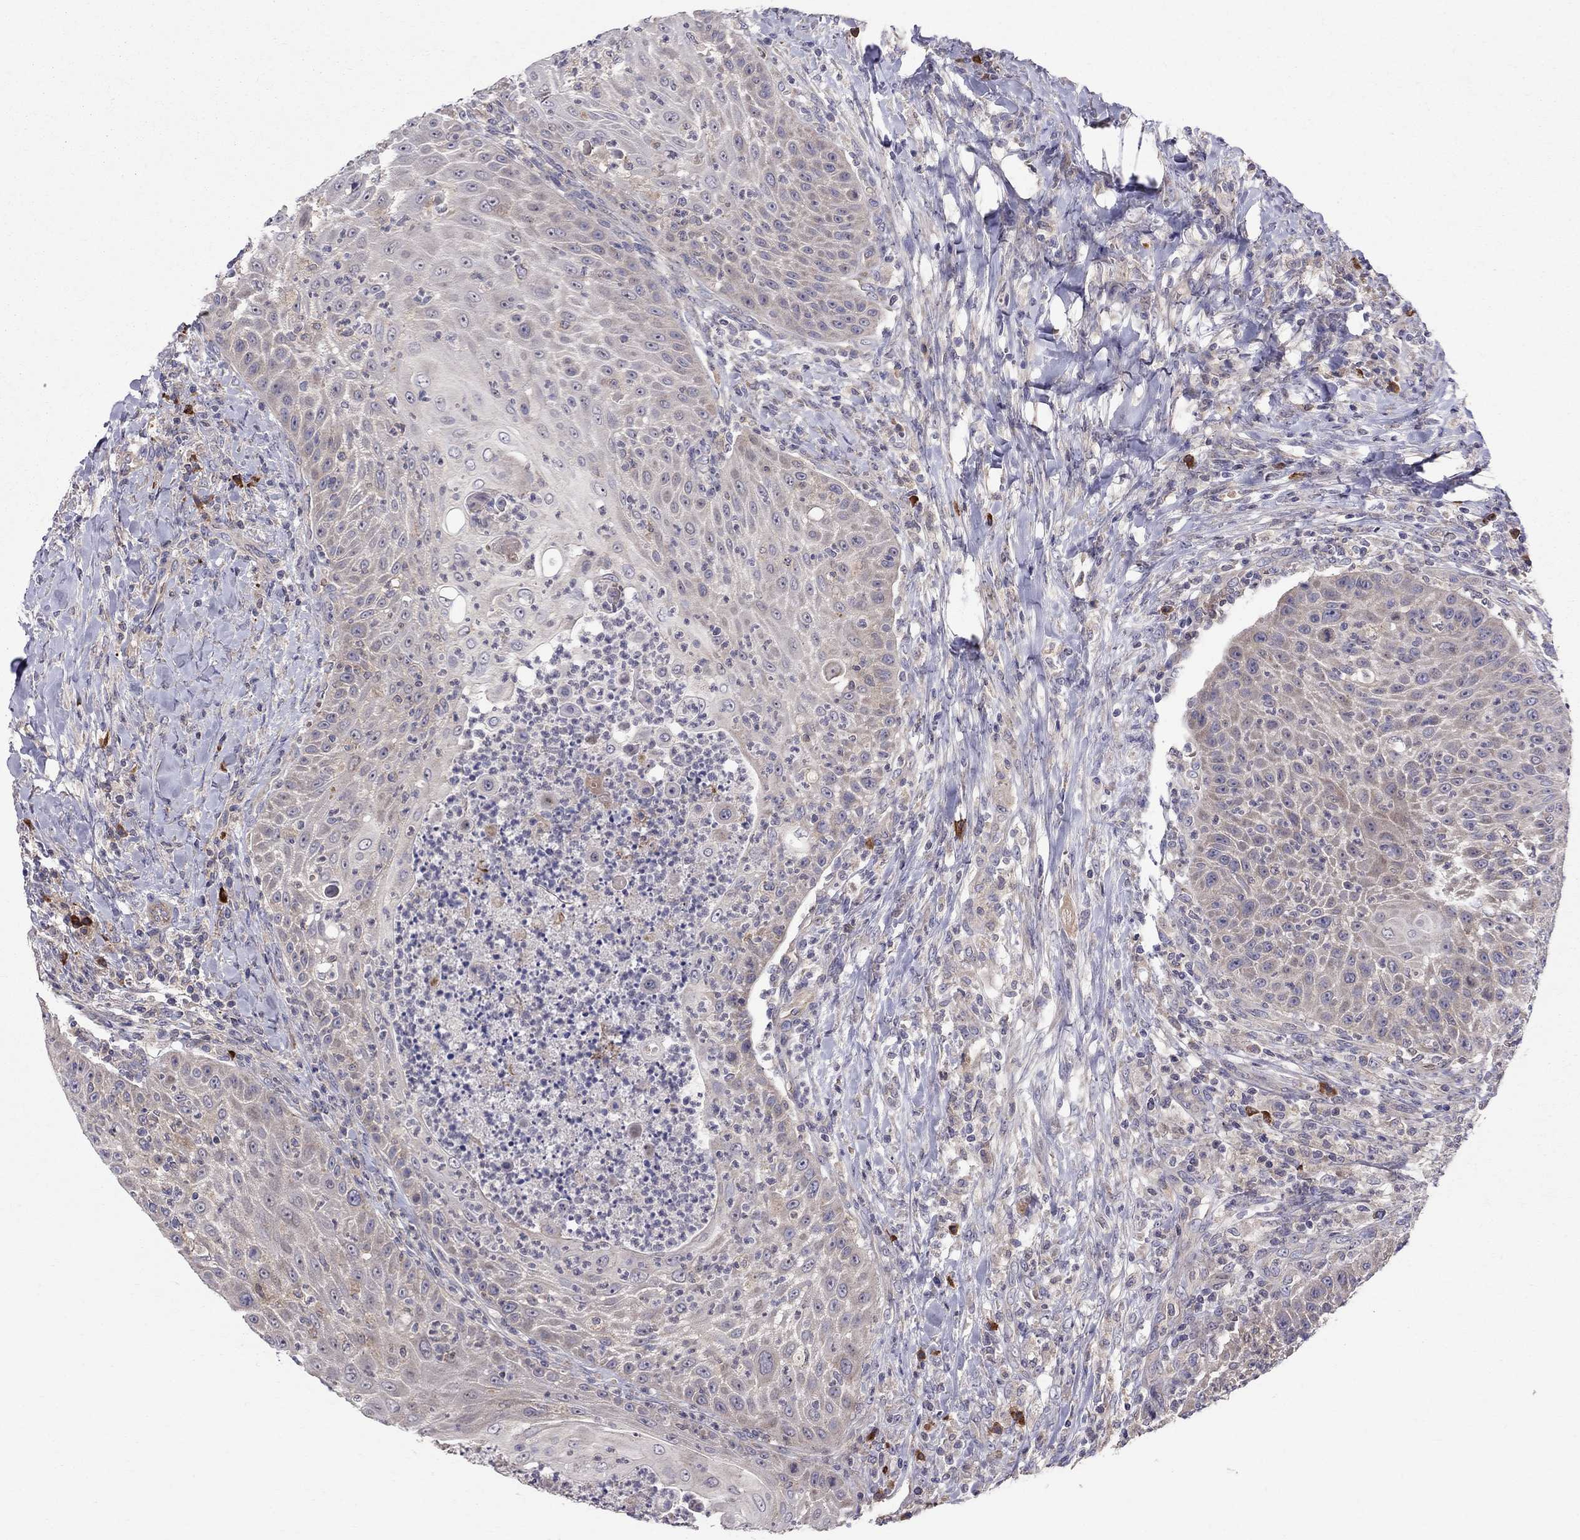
{"staining": {"intensity": "weak", "quantity": "<25%", "location": "cytoplasmic/membranous"}, "tissue": "head and neck cancer", "cell_type": "Tumor cells", "image_type": "cancer", "snomed": [{"axis": "morphology", "description": "Squamous cell carcinoma, NOS"}, {"axis": "topography", "description": "Head-Neck"}], "caption": "A high-resolution histopathology image shows IHC staining of squamous cell carcinoma (head and neck), which shows no significant expression in tumor cells. The staining is performed using DAB (3,3'-diaminobenzidine) brown chromogen with nuclei counter-stained in using hematoxylin.", "gene": "PIK3CG", "patient": {"sex": "male", "age": 69}}